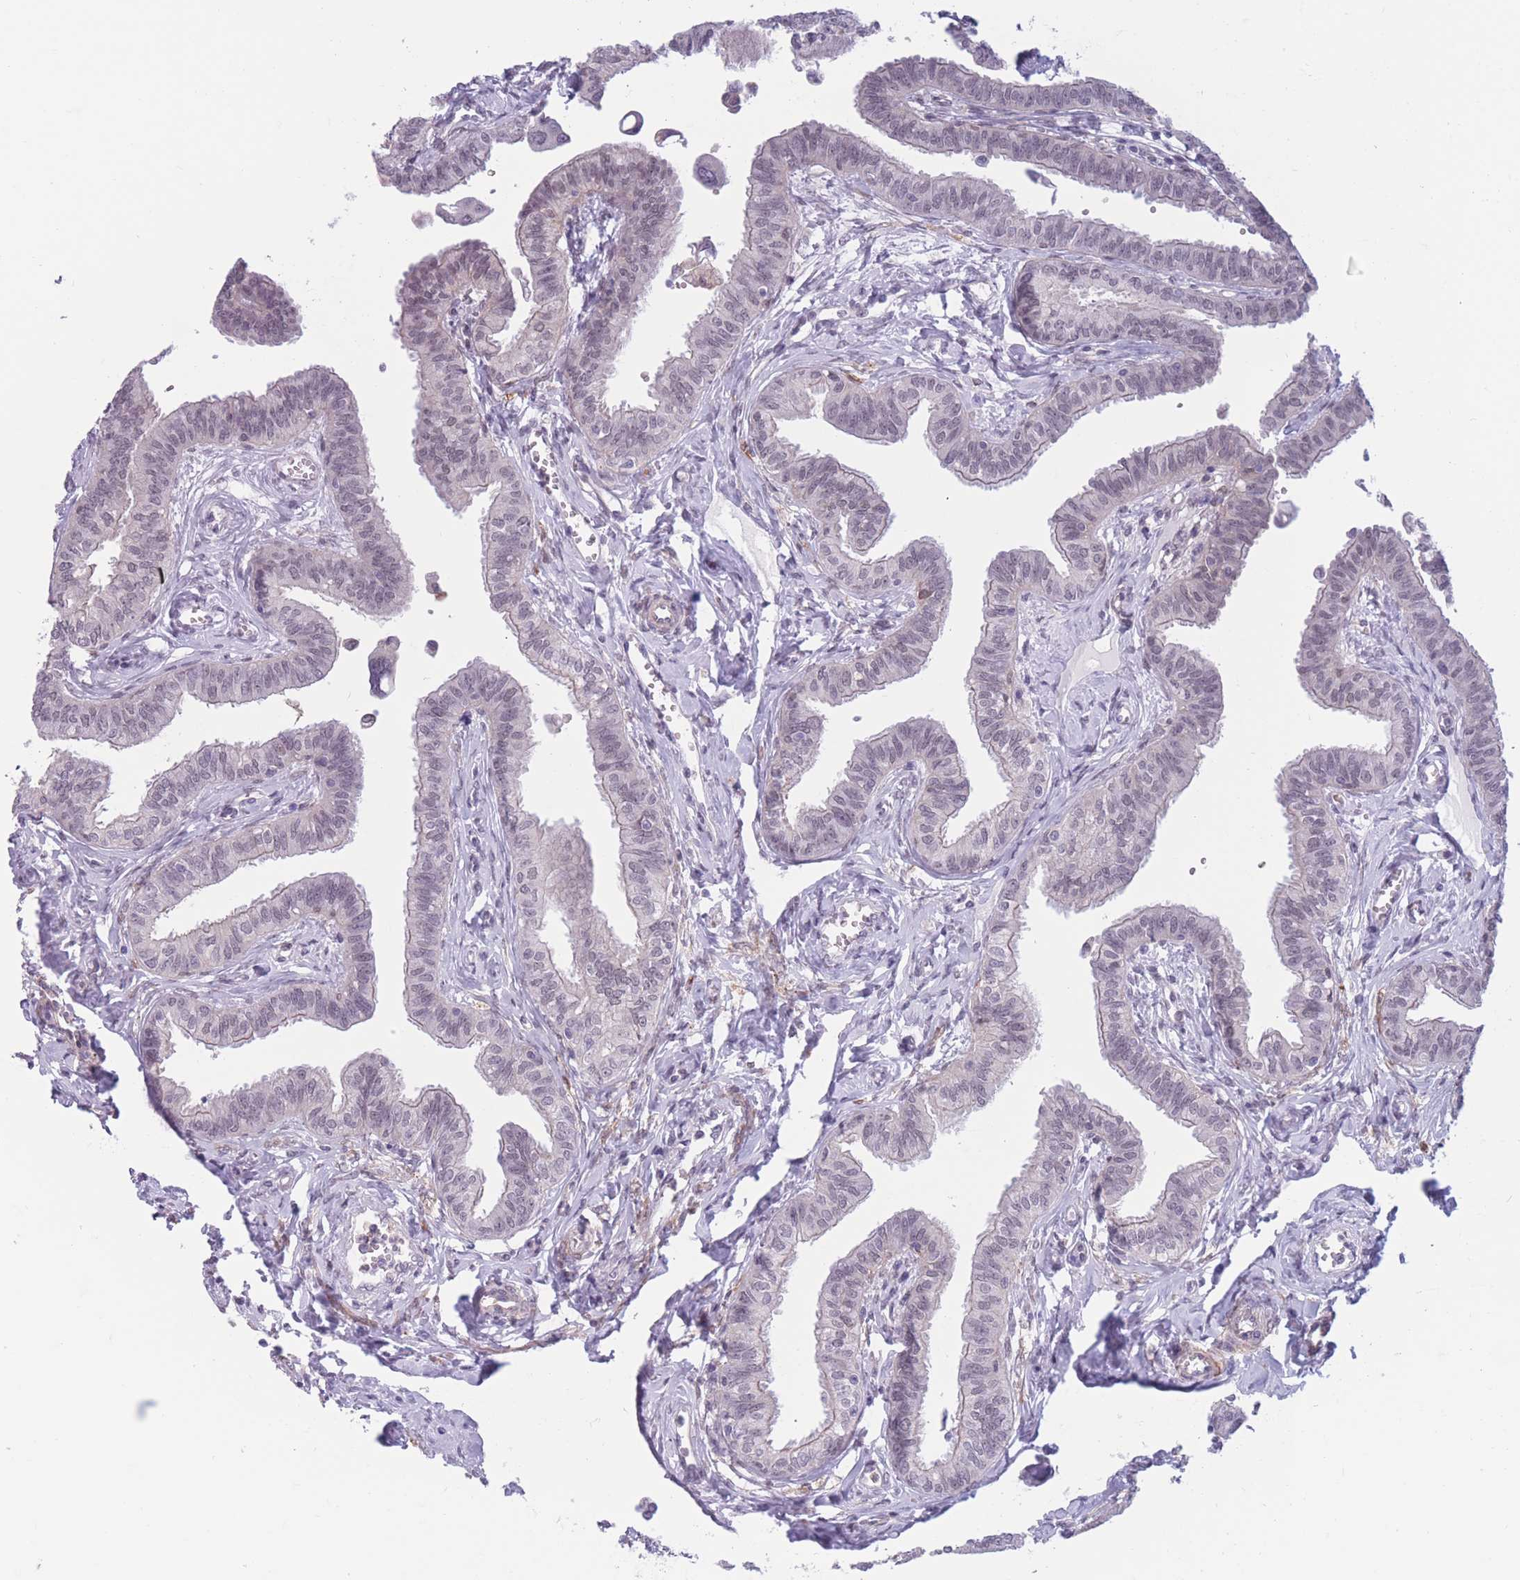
{"staining": {"intensity": "negative", "quantity": "none", "location": "none"}, "tissue": "fallopian tube", "cell_type": "Glandular cells", "image_type": "normal", "snomed": [{"axis": "morphology", "description": "Normal tissue, NOS"}, {"axis": "morphology", "description": "Carcinoma, NOS"}, {"axis": "topography", "description": "Fallopian tube"}, {"axis": "topography", "description": "Ovary"}], "caption": "Immunohistochemistry (IHC) of benign human fallopian tube demonstrates no staining in glandular cells. Nuclei are stained in blue.", "gene": "PODXL", "patient": {"sex": "female", "age": 59}}